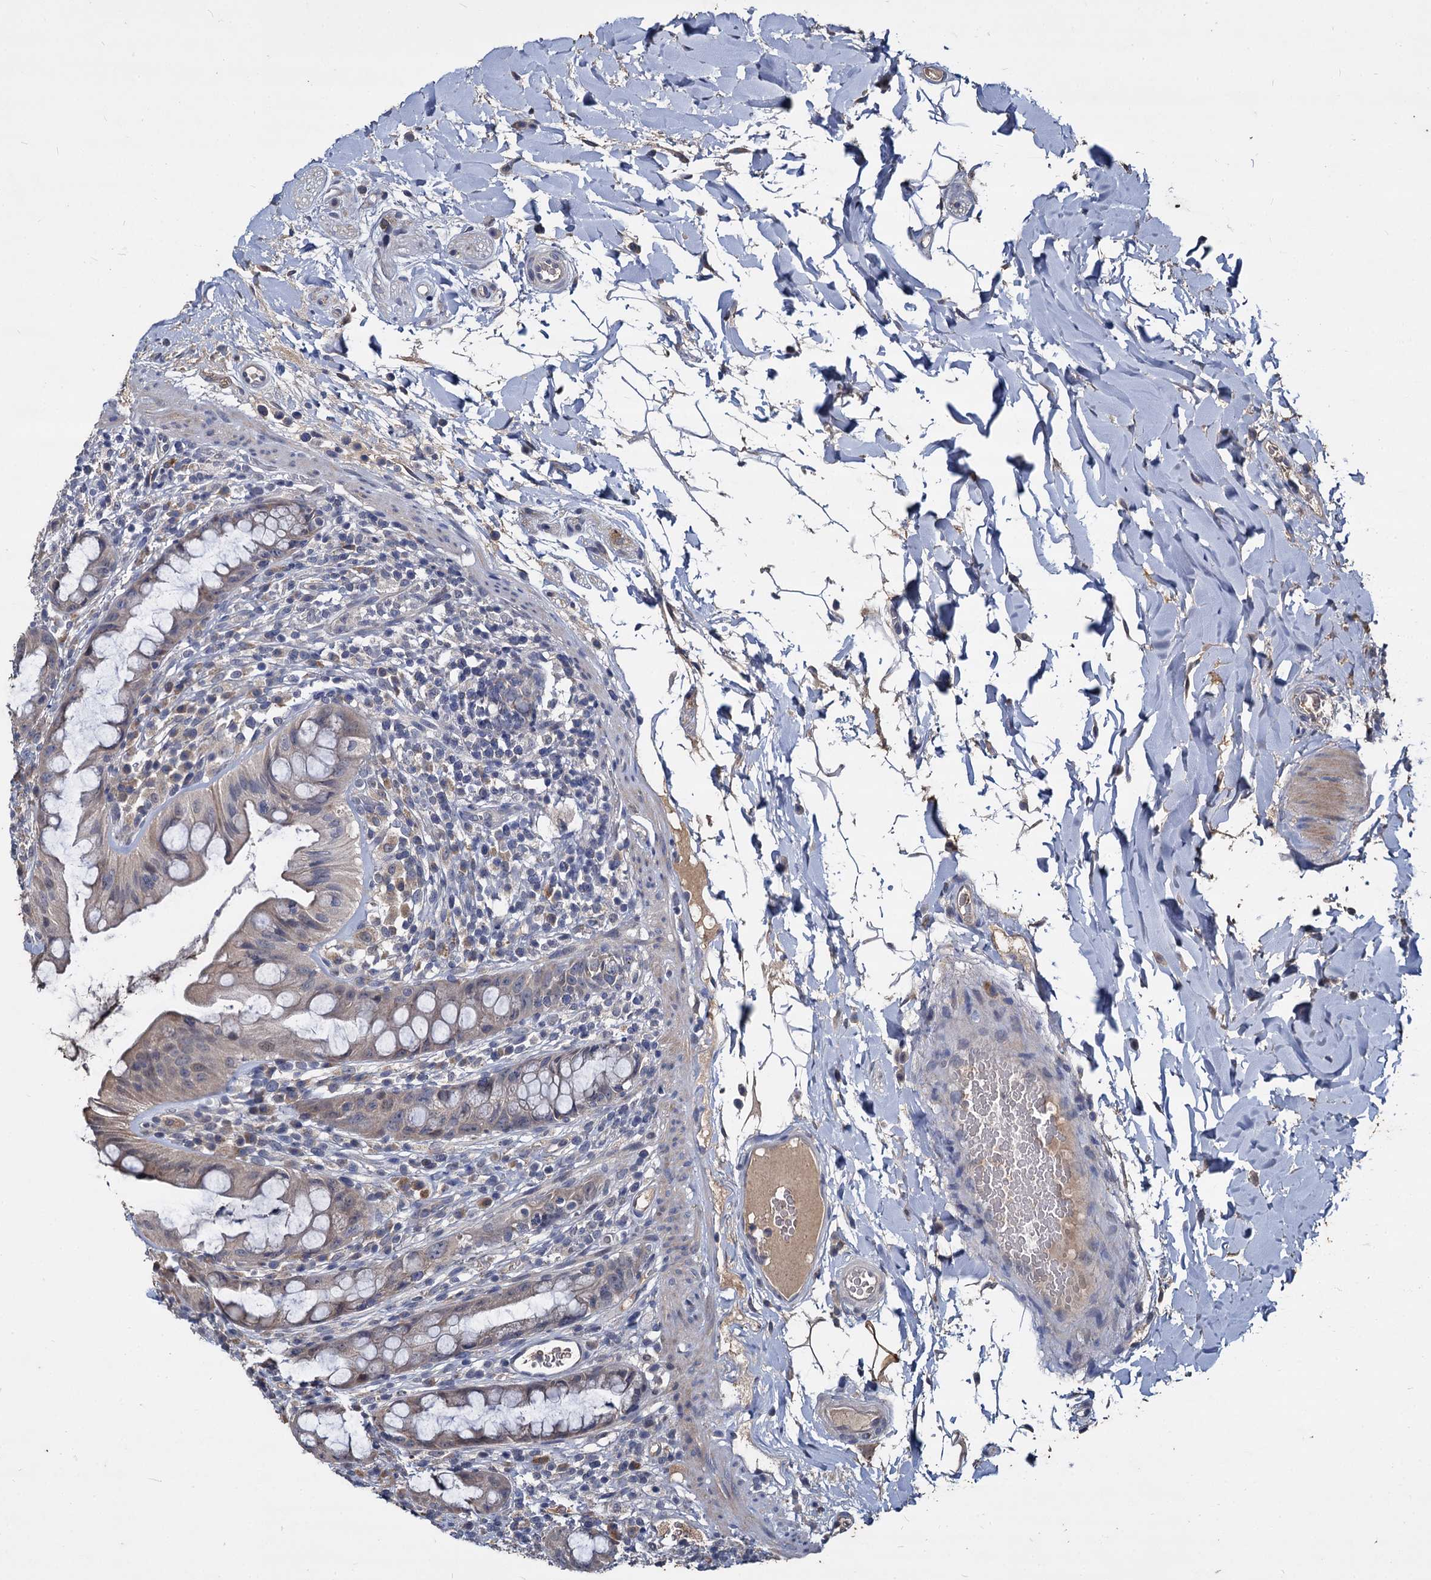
{"staining": {"intensity": "weak", "quantity": "25%-75%", "location": "cytoplasmic/membranous"}, "tissue": "rectum", "cell_type": "Glandular cells", "image_type": "normal", "snomed": [{"axis": "morphology", "description": "Normal tissue, NOS"}, {"axis": "topography", "description": "Rectum"}], "caption": "A brown stain labels weak cytoplasmic/membranous staining of a protein in glandular cells of unremarkable rectum.", "gene": "CCDC184", "patient": {"sex": "female", "age": 57}}